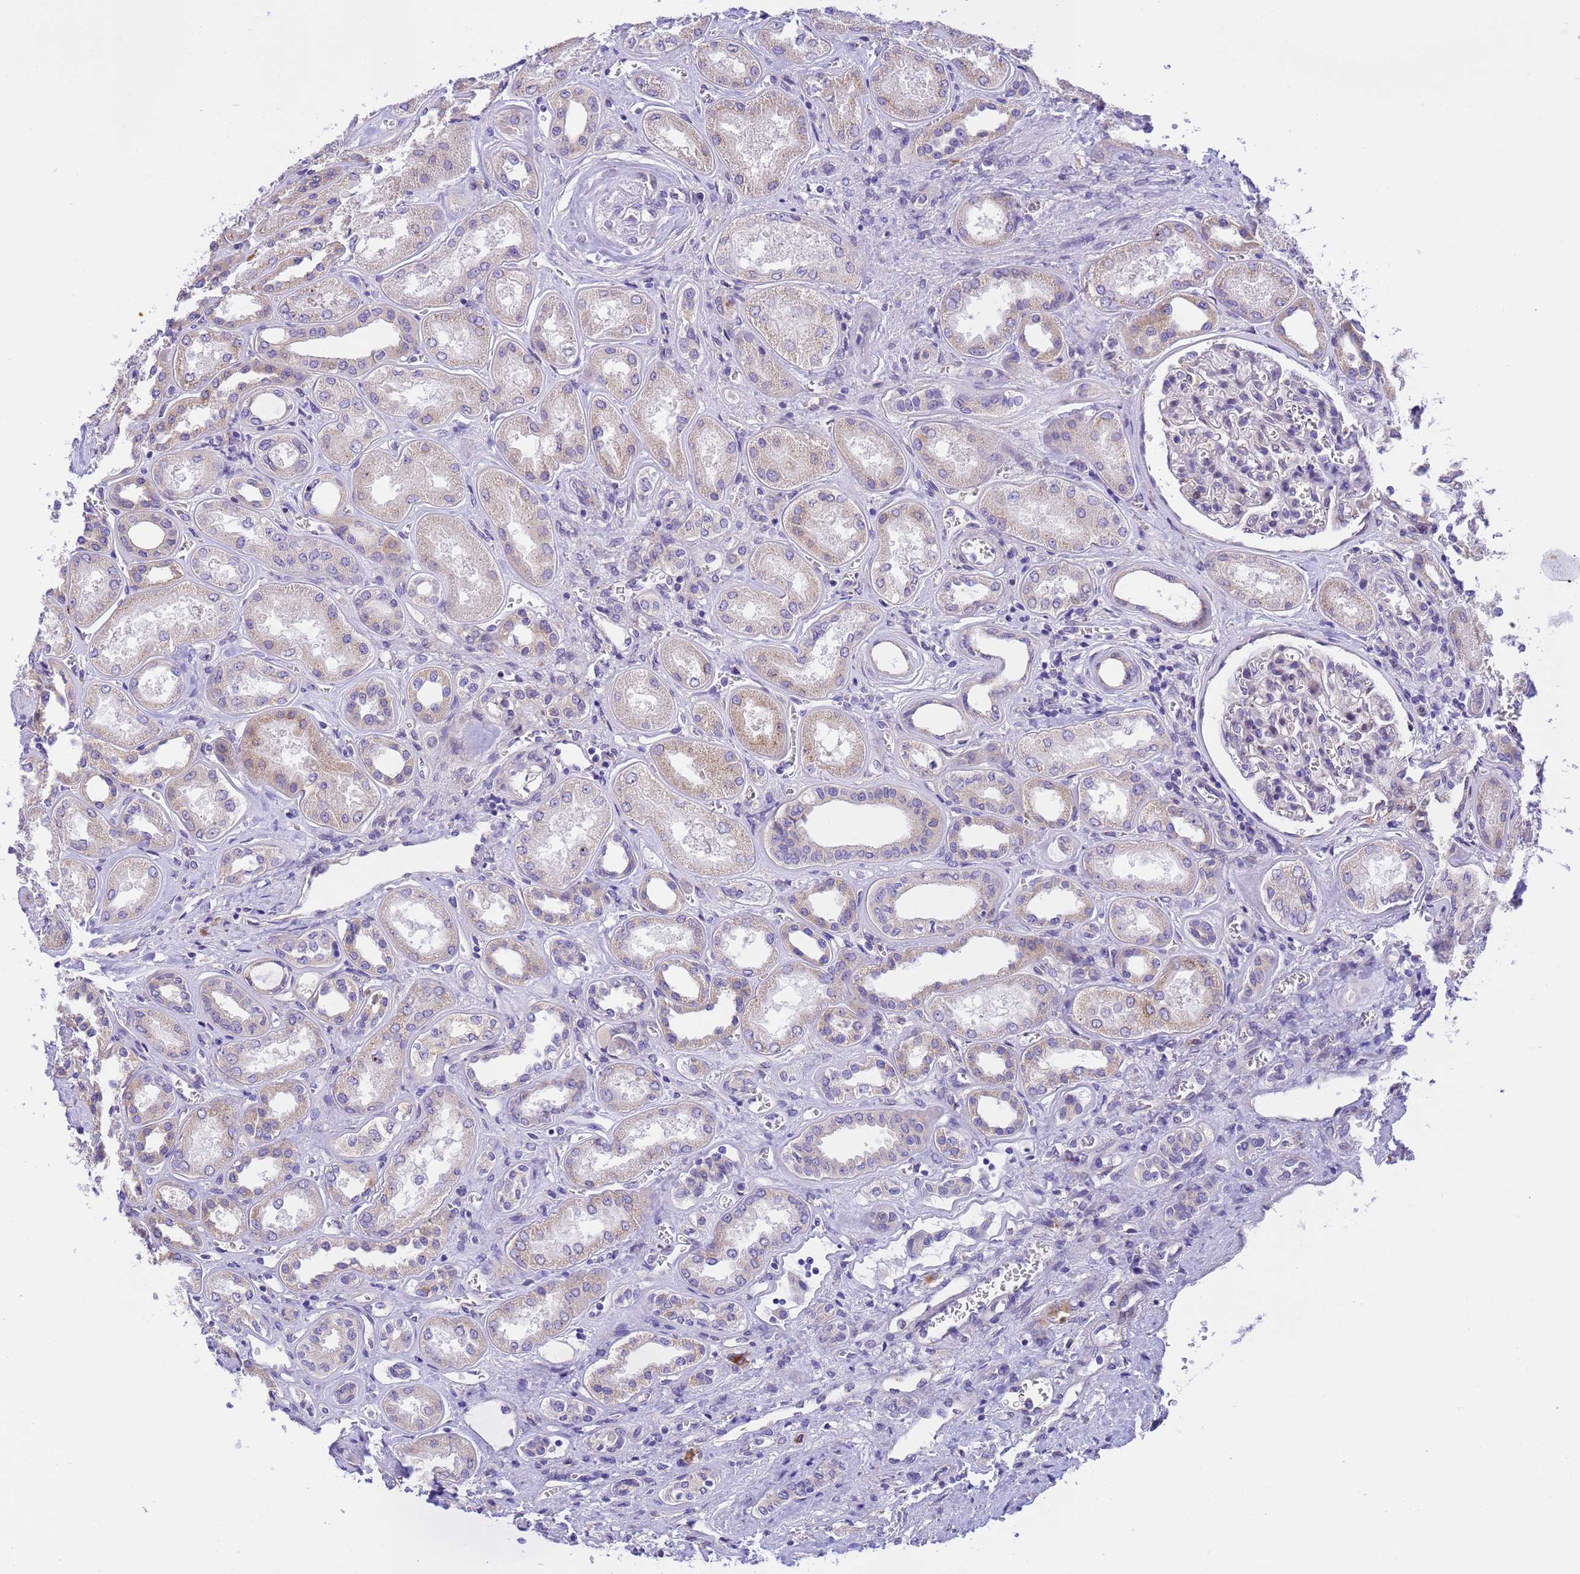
{"staining": {"intensity": "negative", "quantity": "none", "location": "none"}, "tissue": "kidney", "cell_type": "Cells in glomeruli", "image_type": "normal", "snomed": [{"axis": "morphology", "description": "Normal tissue, NOS"}, {"axis": "morphology", "description": "Adenocarcinoma, NOS"}, {"axis": "topography", "description": "Kidney"}], "caption": "Immunohistochemical staining of benign kidney exhibits no significant positivity in cells in glomeruli.", "gene": "RHBDD3", "patient": {"sex": "female", "age": 68}}